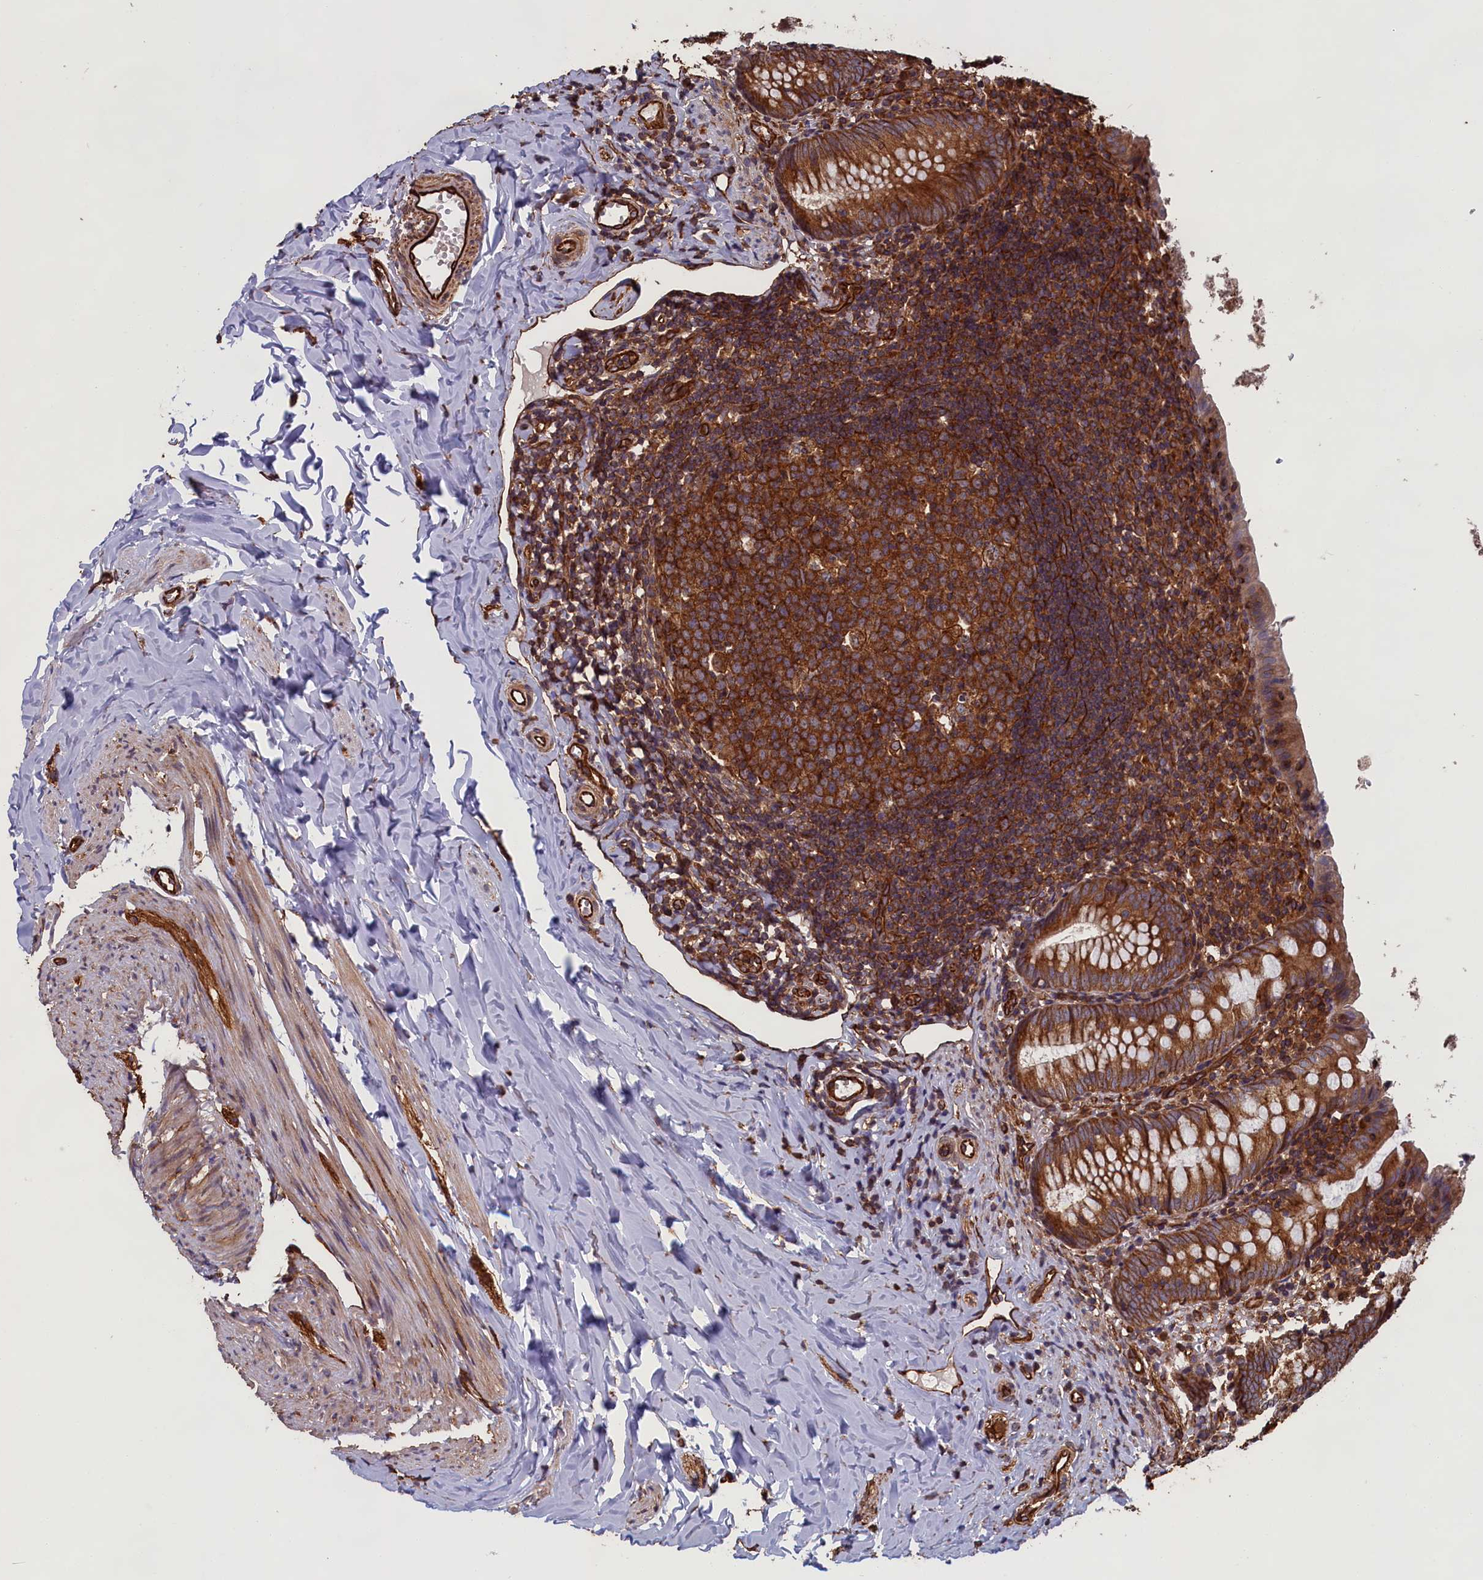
{"staining": {"intensity": "strong", "quantity": ">75%", "location": "cytoplasmic/membranous"}, "tissue": "appendix", "cell_type": "Glandular cells", "image_type": "normal", "snomed": [{"axis": "morphology", "description": "Normal tissue, NOS"}, {"axis": "topography", "description": "Appendix"}], "caption": "A micrograph of appendix stained for a protein shows strong cytoplasmic/membranous brown staining in glandular cells.", "gene": "CCDC124", "patient": {"sex": "female", "age": 10}}